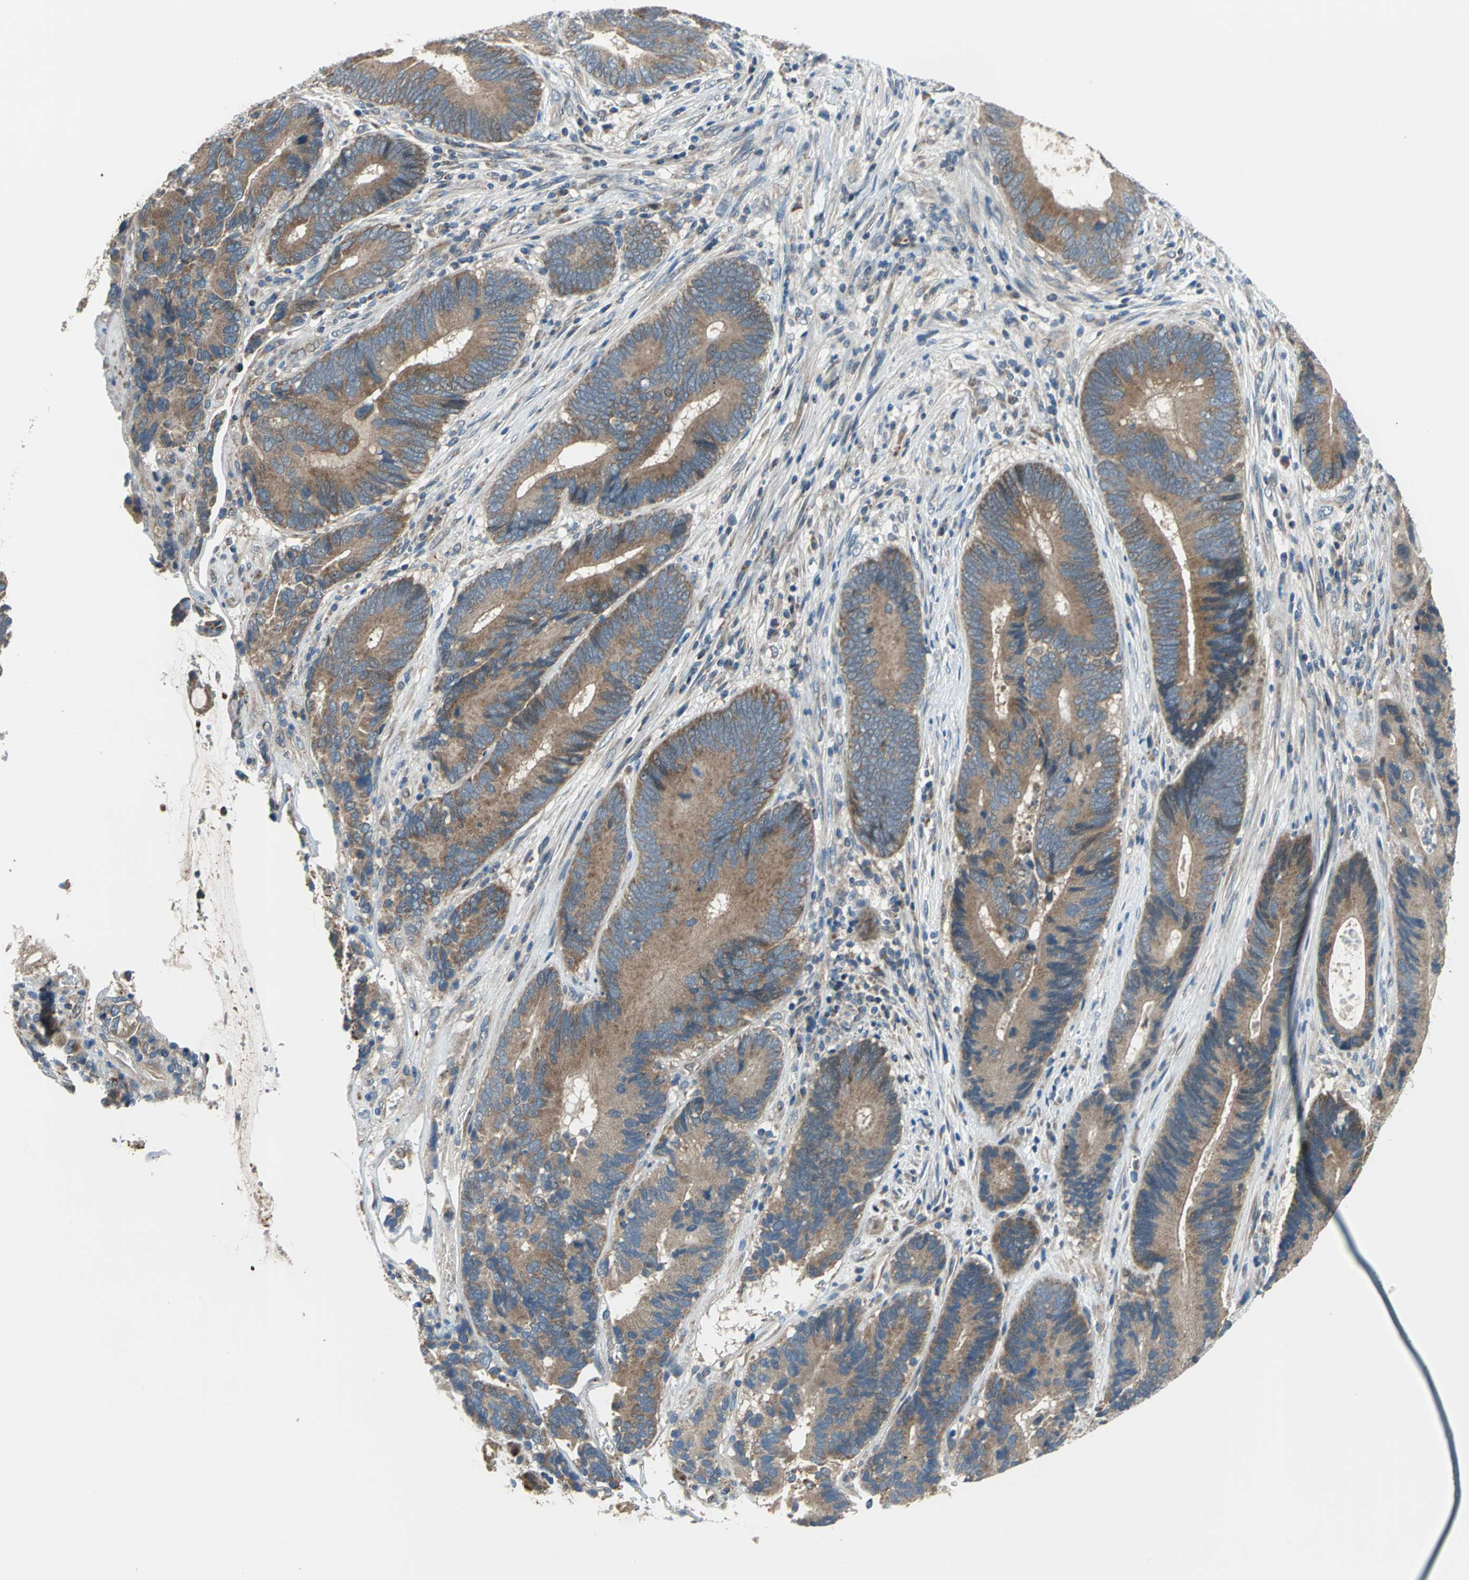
{"staining": {"intensity": "moderate", "quantity": ">75%", "location": "cytoplasmic/membranous"}, "tissue": "colorectal cancer", "cell_type": "Tumor cells", "image_type": "cancer", "snomed": [{"axis": "morphology", "description": "Adenocarcinoma, NOS"}, {"axis": "topography", "description": "Colon"}], "caption": "Human colorectal adenocarcinoma stained with a protein marker displays moderate staining in tumor cells.", "gene": "TRAK1", "patient": {"sex": "female", "age": 78}}